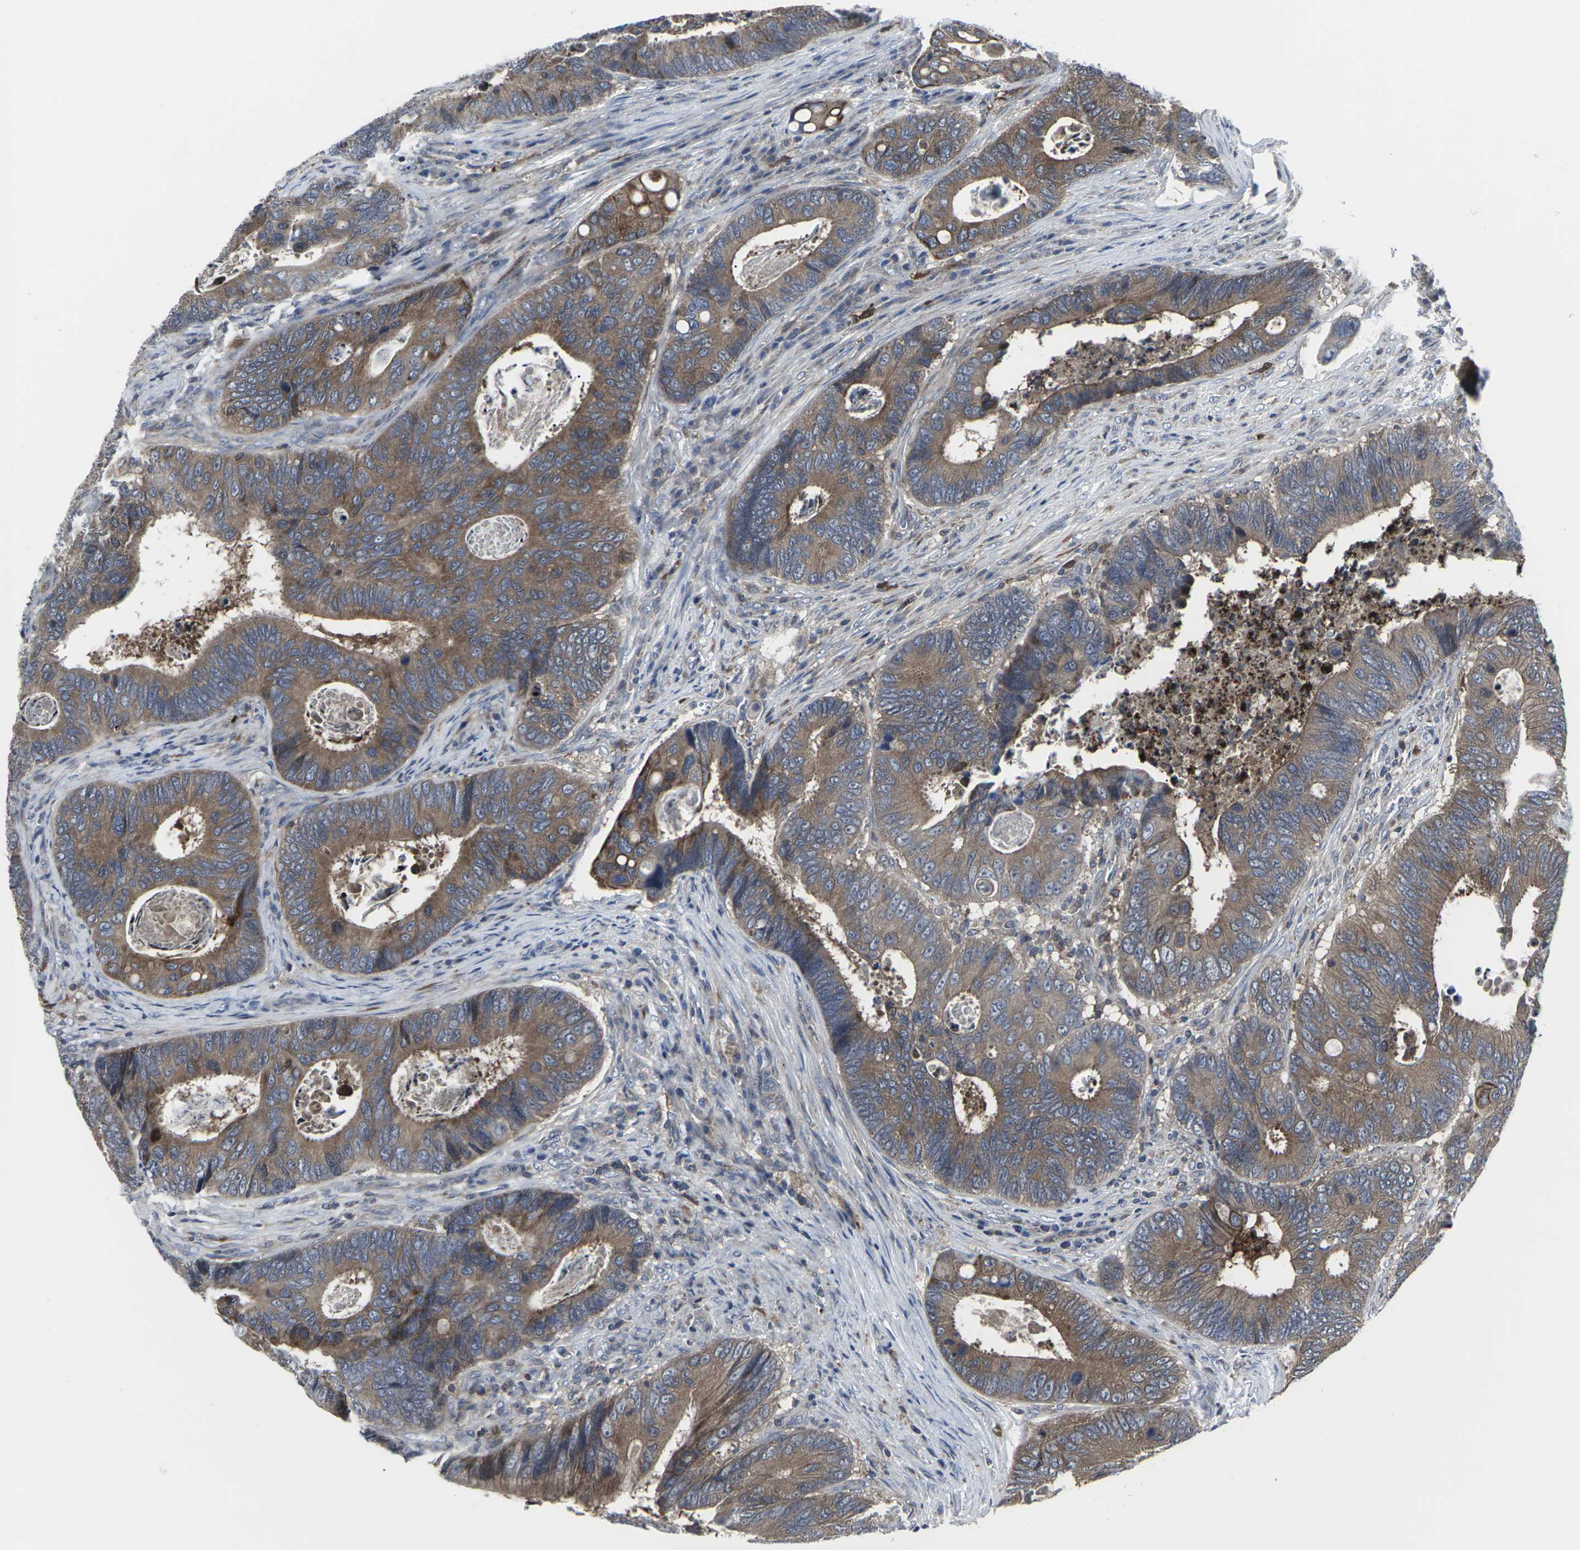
{"staining": {"intensity": "moderate", "quantity": ">75%", "location": "cytoplasmic/membranous"}, "tissue": "colorectal cancer", "cell_type": "Tumor cells", "image_type": "cancer", "snomed": [{"axis": "morphology", "description": "Inflammation, NOS"}, {"axis": "morphology", "description": "Adenocarcinoma, NOS"}, {"axis": "topography", "description": "Colon"}], "caption": "Protein analysis of colorectal adenocarcinoma tissue demonstrates moderate cytoplasmic/membranous expression in approximately >75% of tumor cells.", "gene": "HPRT1", "patient": {"sex": "male", "age": 72}}